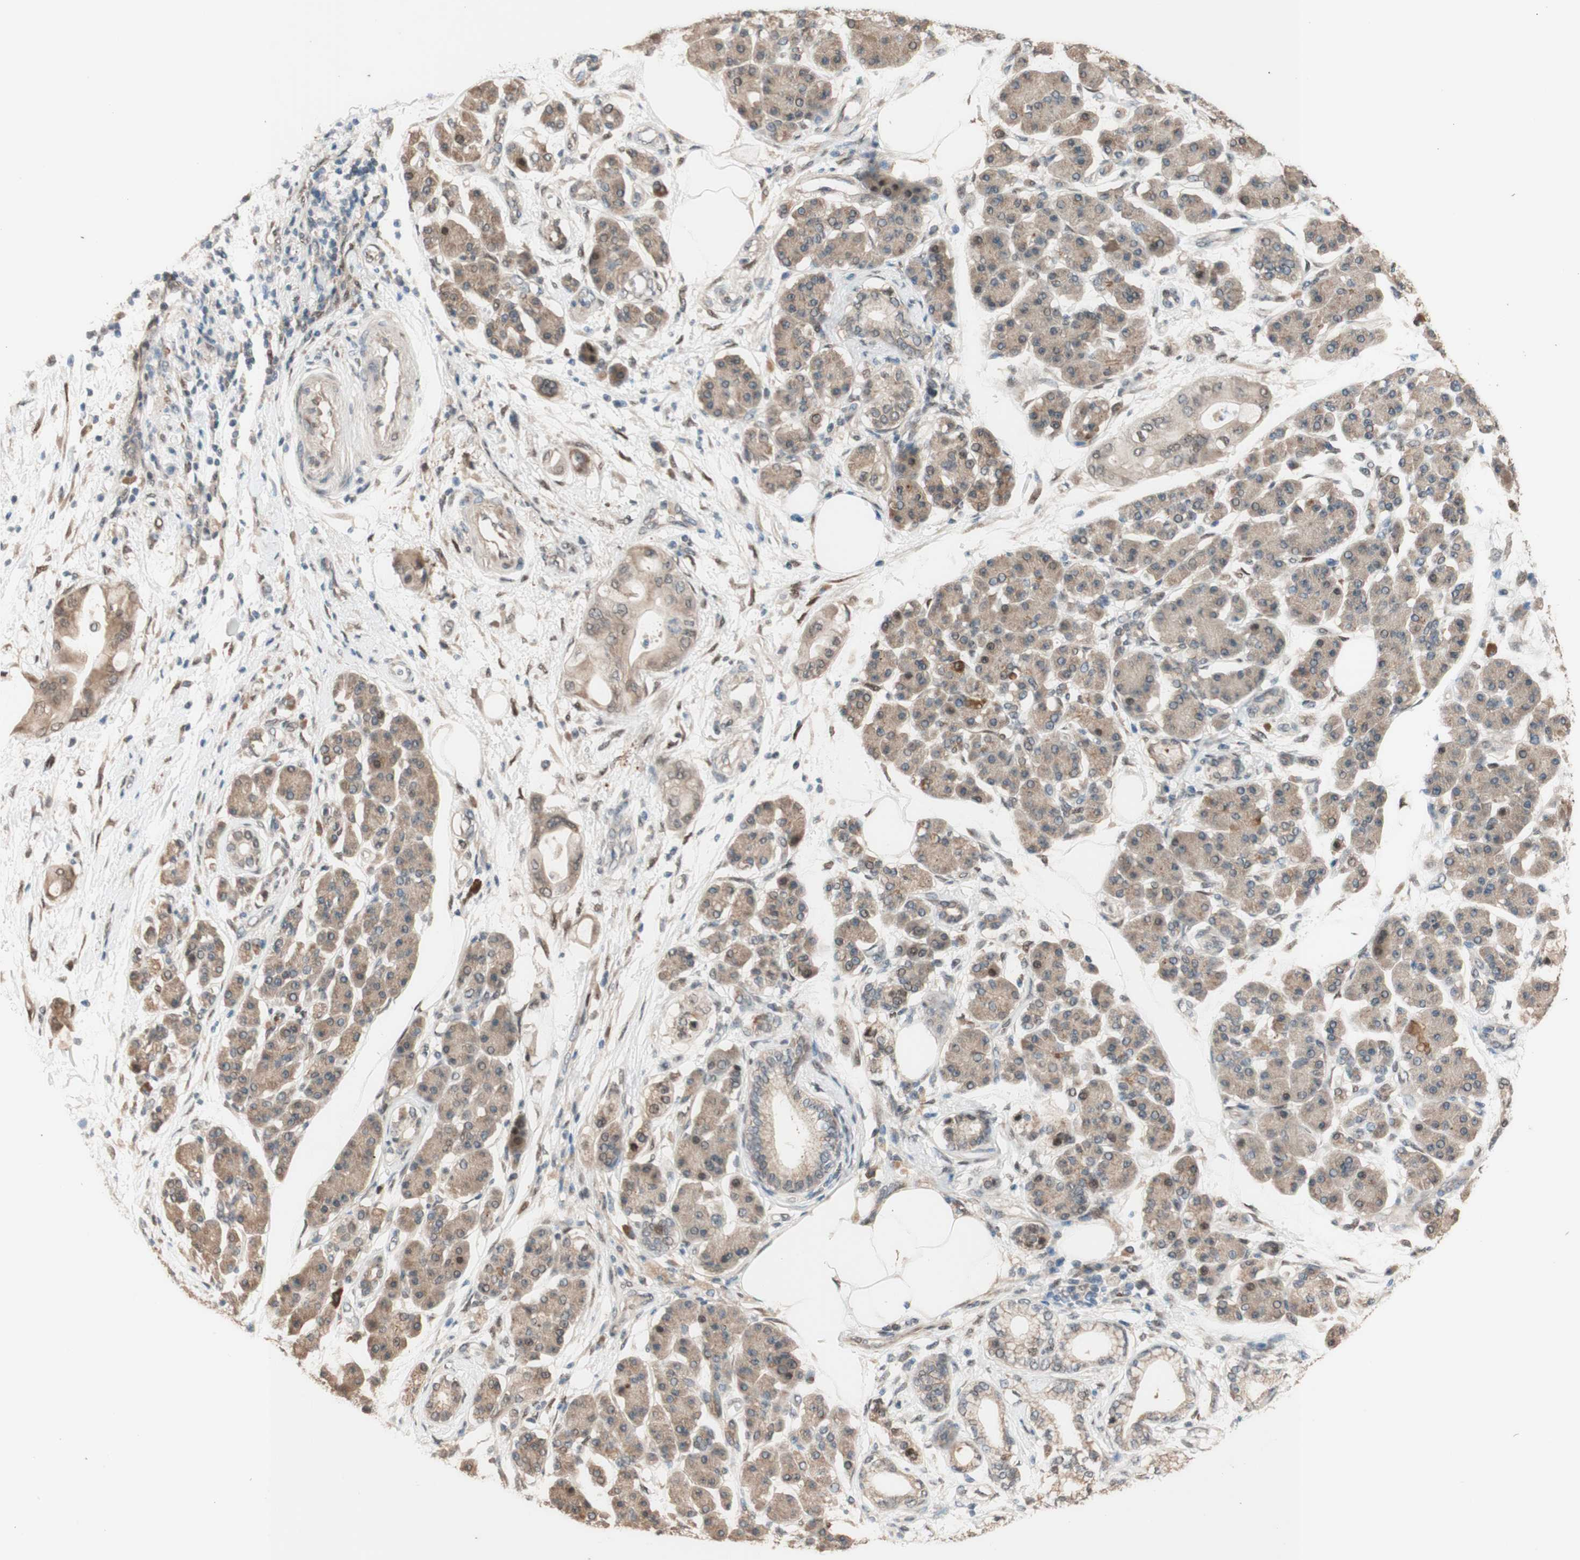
{"staining": {"intensity": "moderate", "quantity": ">75%", "location": "cytoplasmic/membranous"}, "tissue": "pancreatic cancer", "cell_type": "Tumor cells", "image_type": "cancer", "snomed": [{"axis": "morphology", "description": "Adenocarcinoma, NOS"}, {"axis": "morphology", "description": "Adenocarcinoma, metastatic, NOS"}, {"axis": "topography", "description": "Lymph node"}, {"axis": "topography", "description": "Pancreas"}, {"axis": "topography", "description": "Duodenum"}], "caption": "A high-resolution histopathology image shows IHC staining of pancreatic adenocarcinoma, which shows moderate cytoplasmic/membranous staining in approximately >75% of tumor cells.", "gene": "CCNC", "patient": {"sex": "female", "age": 64}}